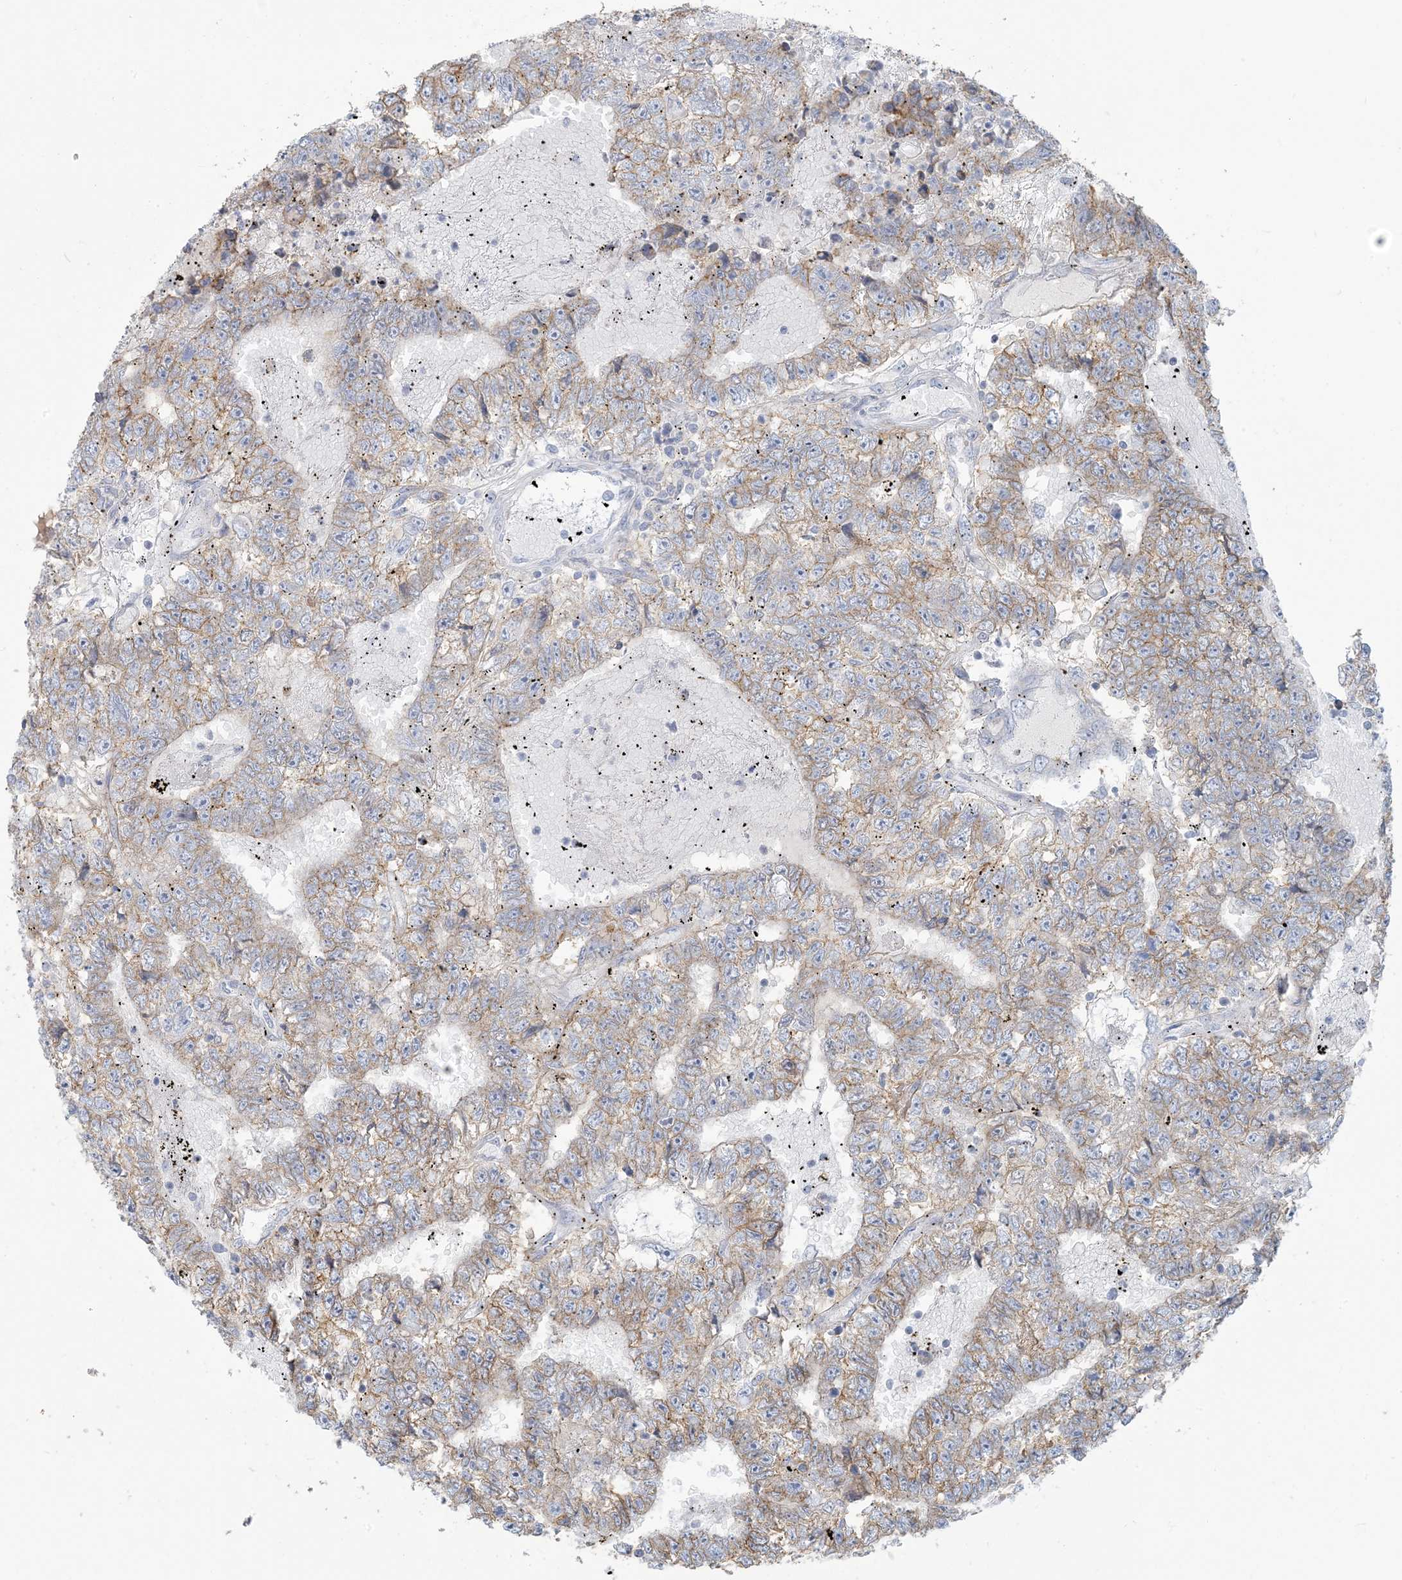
{"staining": {"intensity": "weak", "quantity": ">75%", "location": "cytoplasmic/membranous"}, "tissue": "testis cancer", "cell_type": "Tumor cells", "image_type": "cancer", "snomed": [{"axis": "morphology", "description": "Carcinoma, Embryonal, NOS"}, {"axis": "topography", "description": "Testis"}], "caption": "Human embryonal carcinoma (testis) stained for a protein (brown) reveals weak cytoplasmic/membranous positive staining in about >75% of tumor cells.", "gene": "SCML1", "patient": {"sex": "male", "age": 25}}